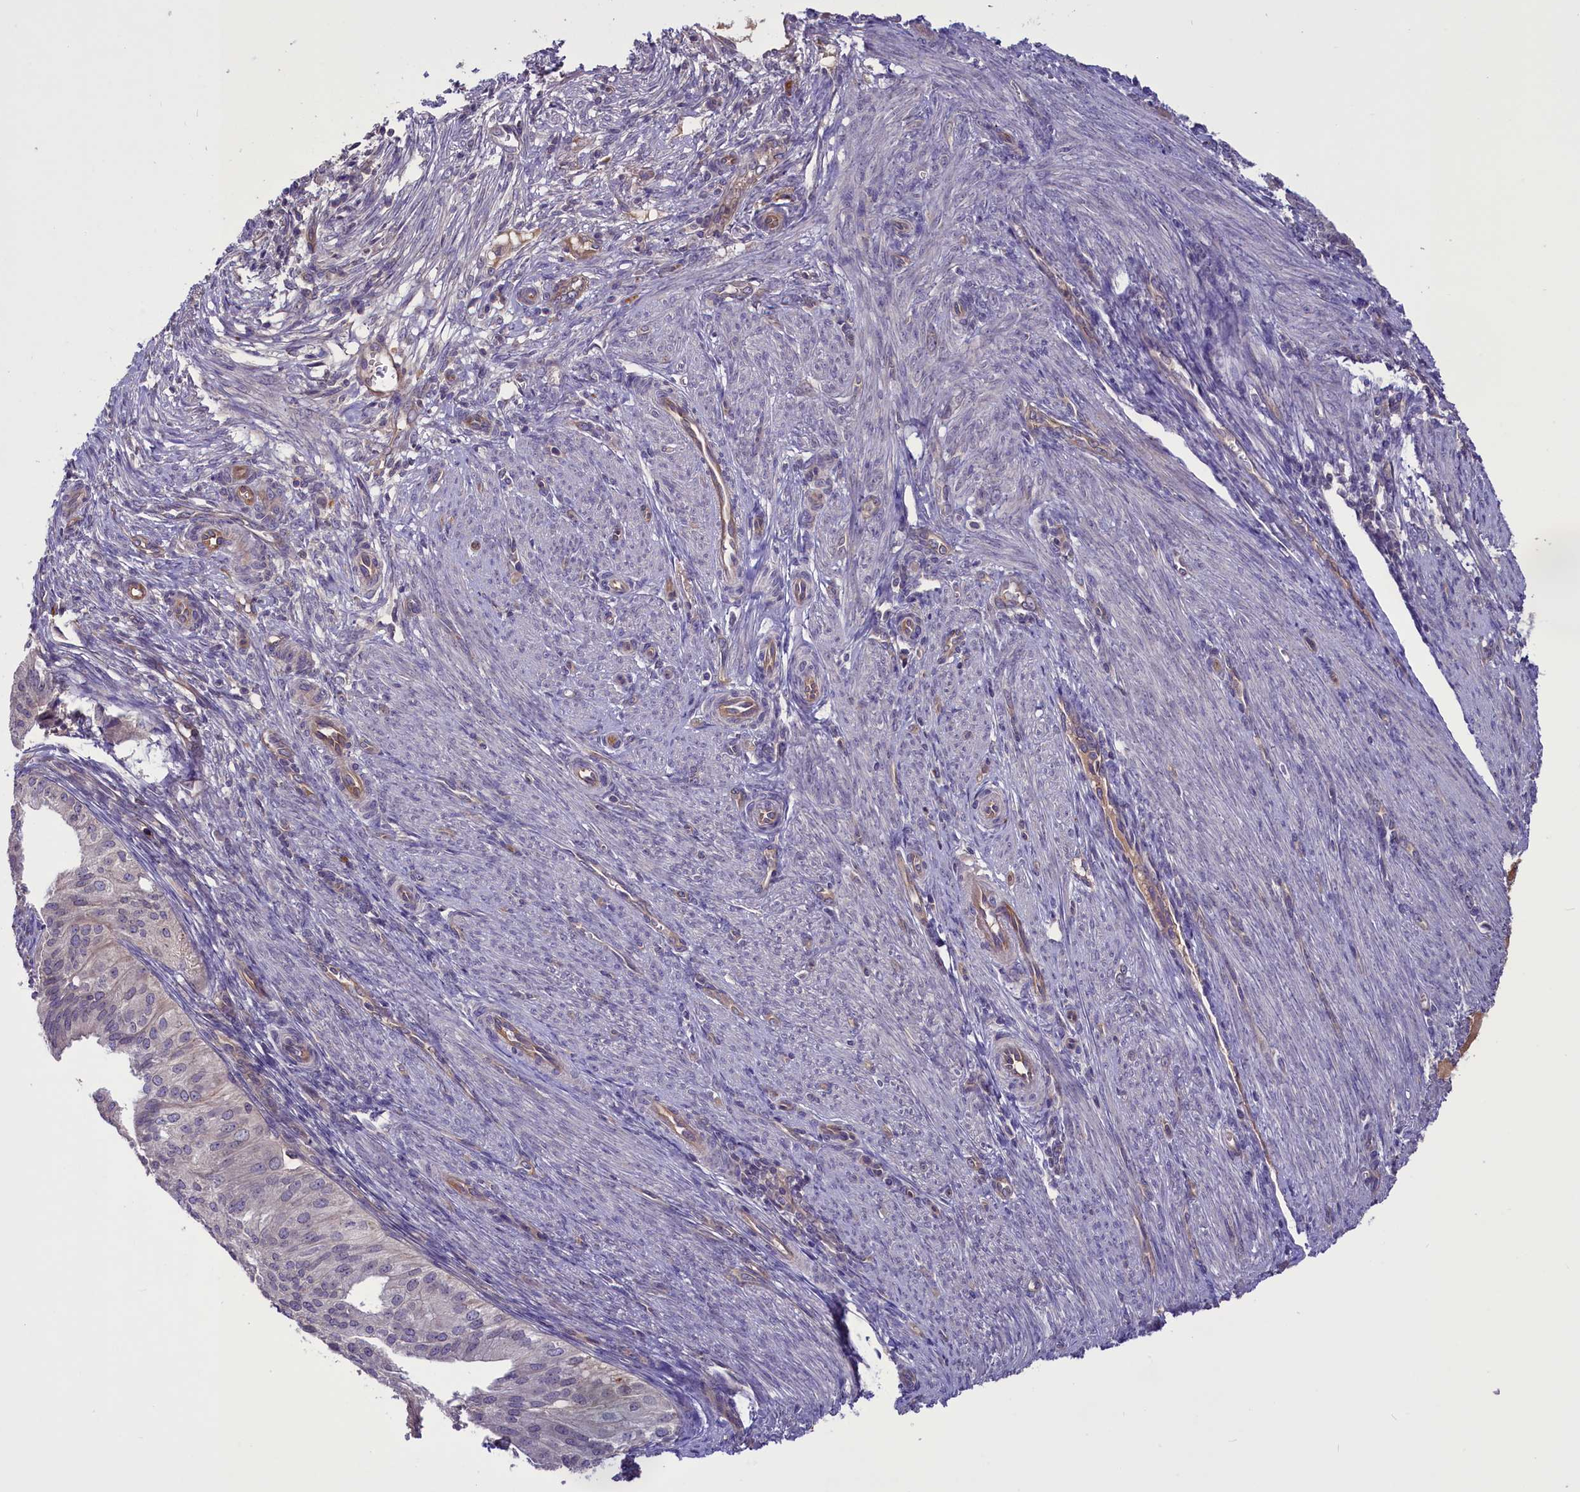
{"staining": {"intensity": "negative", "quantity": "none", "location": "none"}, "tissue": "endometrial cancer", "cell_type": "Tumor cells", "image_type": "cancer", "snomed": [{"axis": "morphology", "description": "Adenocarcinoma, NOS"}, {"axis": "topography", "description": "Endometrium"}], "caption": "This micrograph is of endometrial cancer stained with immunohistochemistry (IHC) to label a protein in brown with the nuclei are counter-stained blue. There is no staining in tumor cells. (DAB (3,3'-diaminobenzidine) immunohistochemistry (IHC) with hematoxylin counter stain).", "gene": "CCDC125", "patient": {"sex": "female", "age": 50}}